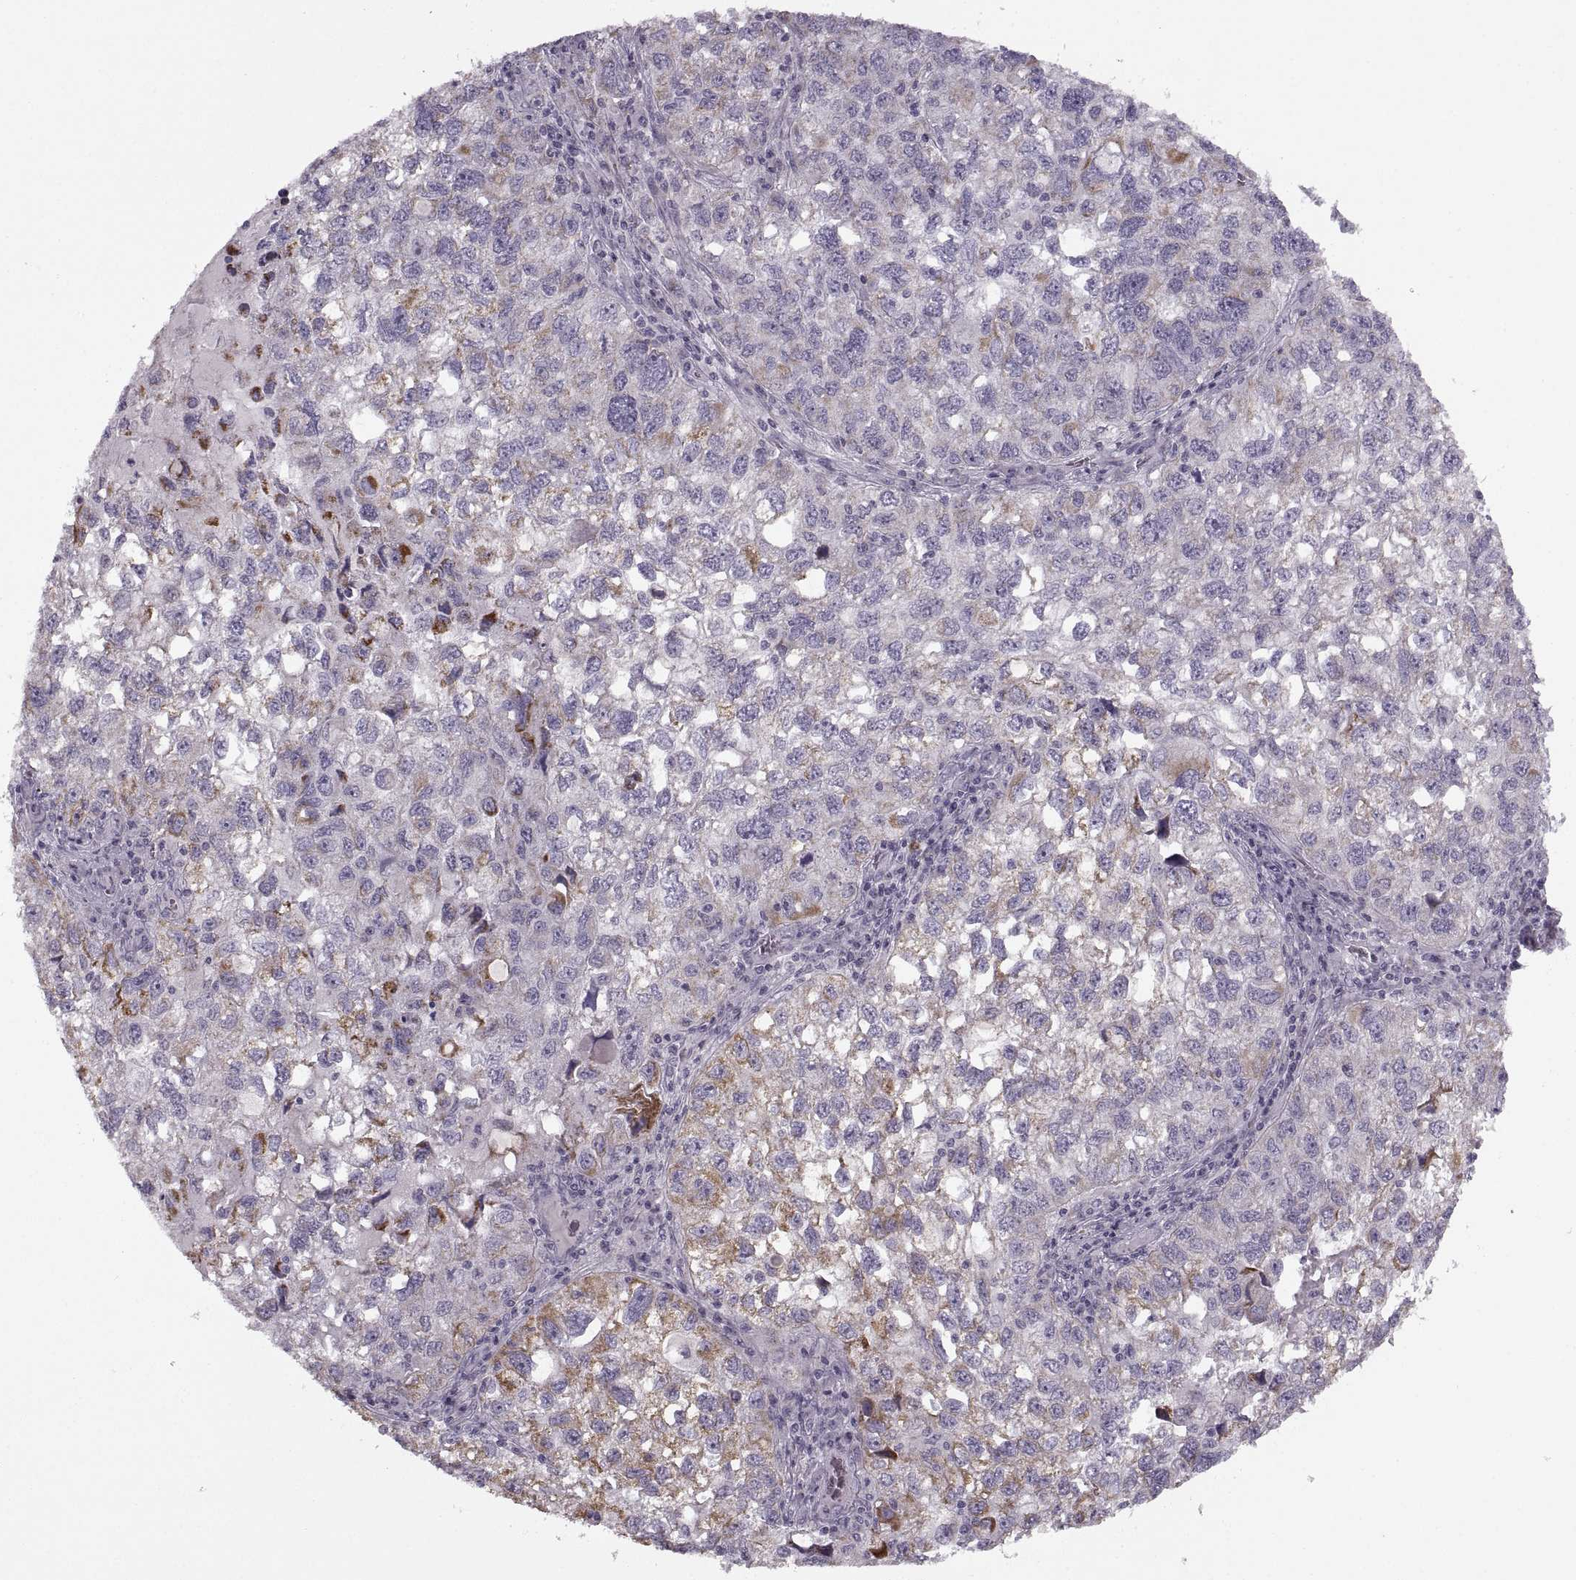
{"staining": {"intensity": "moderate", "quantity": "25%-75%", "location": "cytoplasmic/membranous"}, "tissue": "cervical cancer", "cell_type": "Tumor cells", "image_type": "cancer", "snomed": [{"axis": "morphology", "description": "Squamous cell carcinoma, NOS"}, {"axis": "topography", "description": "Cervix"}], "caption": "Human cervical cancer stained for a protein (brown) displays moderate cytoplasmic/membranous positive staining in about 25%-75% of tumor cells.", "gene": "PIERCE1", "patient": {"sex": "female", "age": 55}}